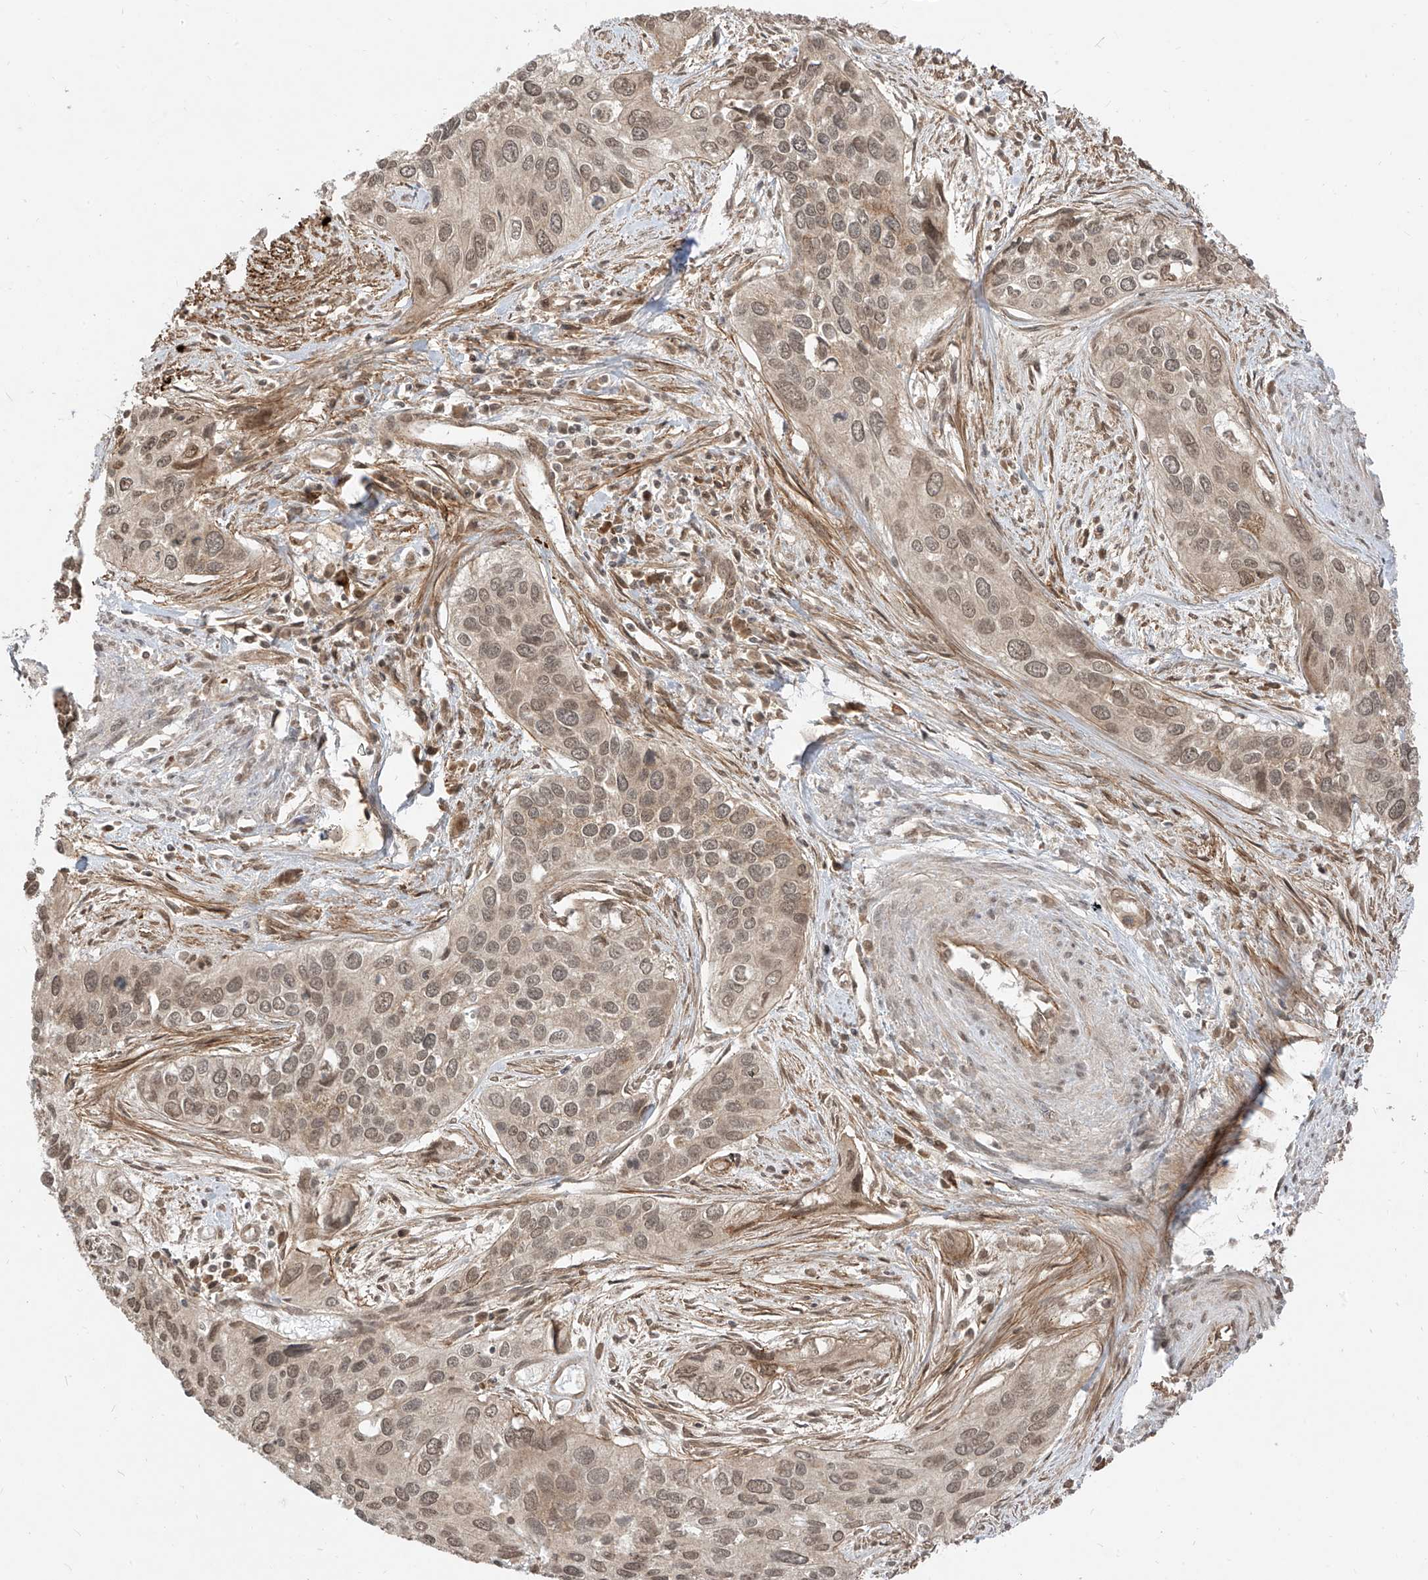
{"staining": {"intensity": "moderate", "quantity": ">75%", "location": "cytoplasmic/membranous,nuclear"}, "tissue": "cervical cancer", "cell_type": "Tumor cells", "image_type": "cancer", "snomed": [{"axis": "morphology", "description": "Squamous cell carcinoma, NOS"}, {"axis": "topography", "description": "Cervix"}], "caption": "Human squamous cell carcinoma (cervical) stained with a brown dye displays moderate cytoplasmic/membranous and nuclear positive staining in approximately >75% of tumor cells.", "gene": "LCOR", "patient": {"sex": "female", "age": 55}}